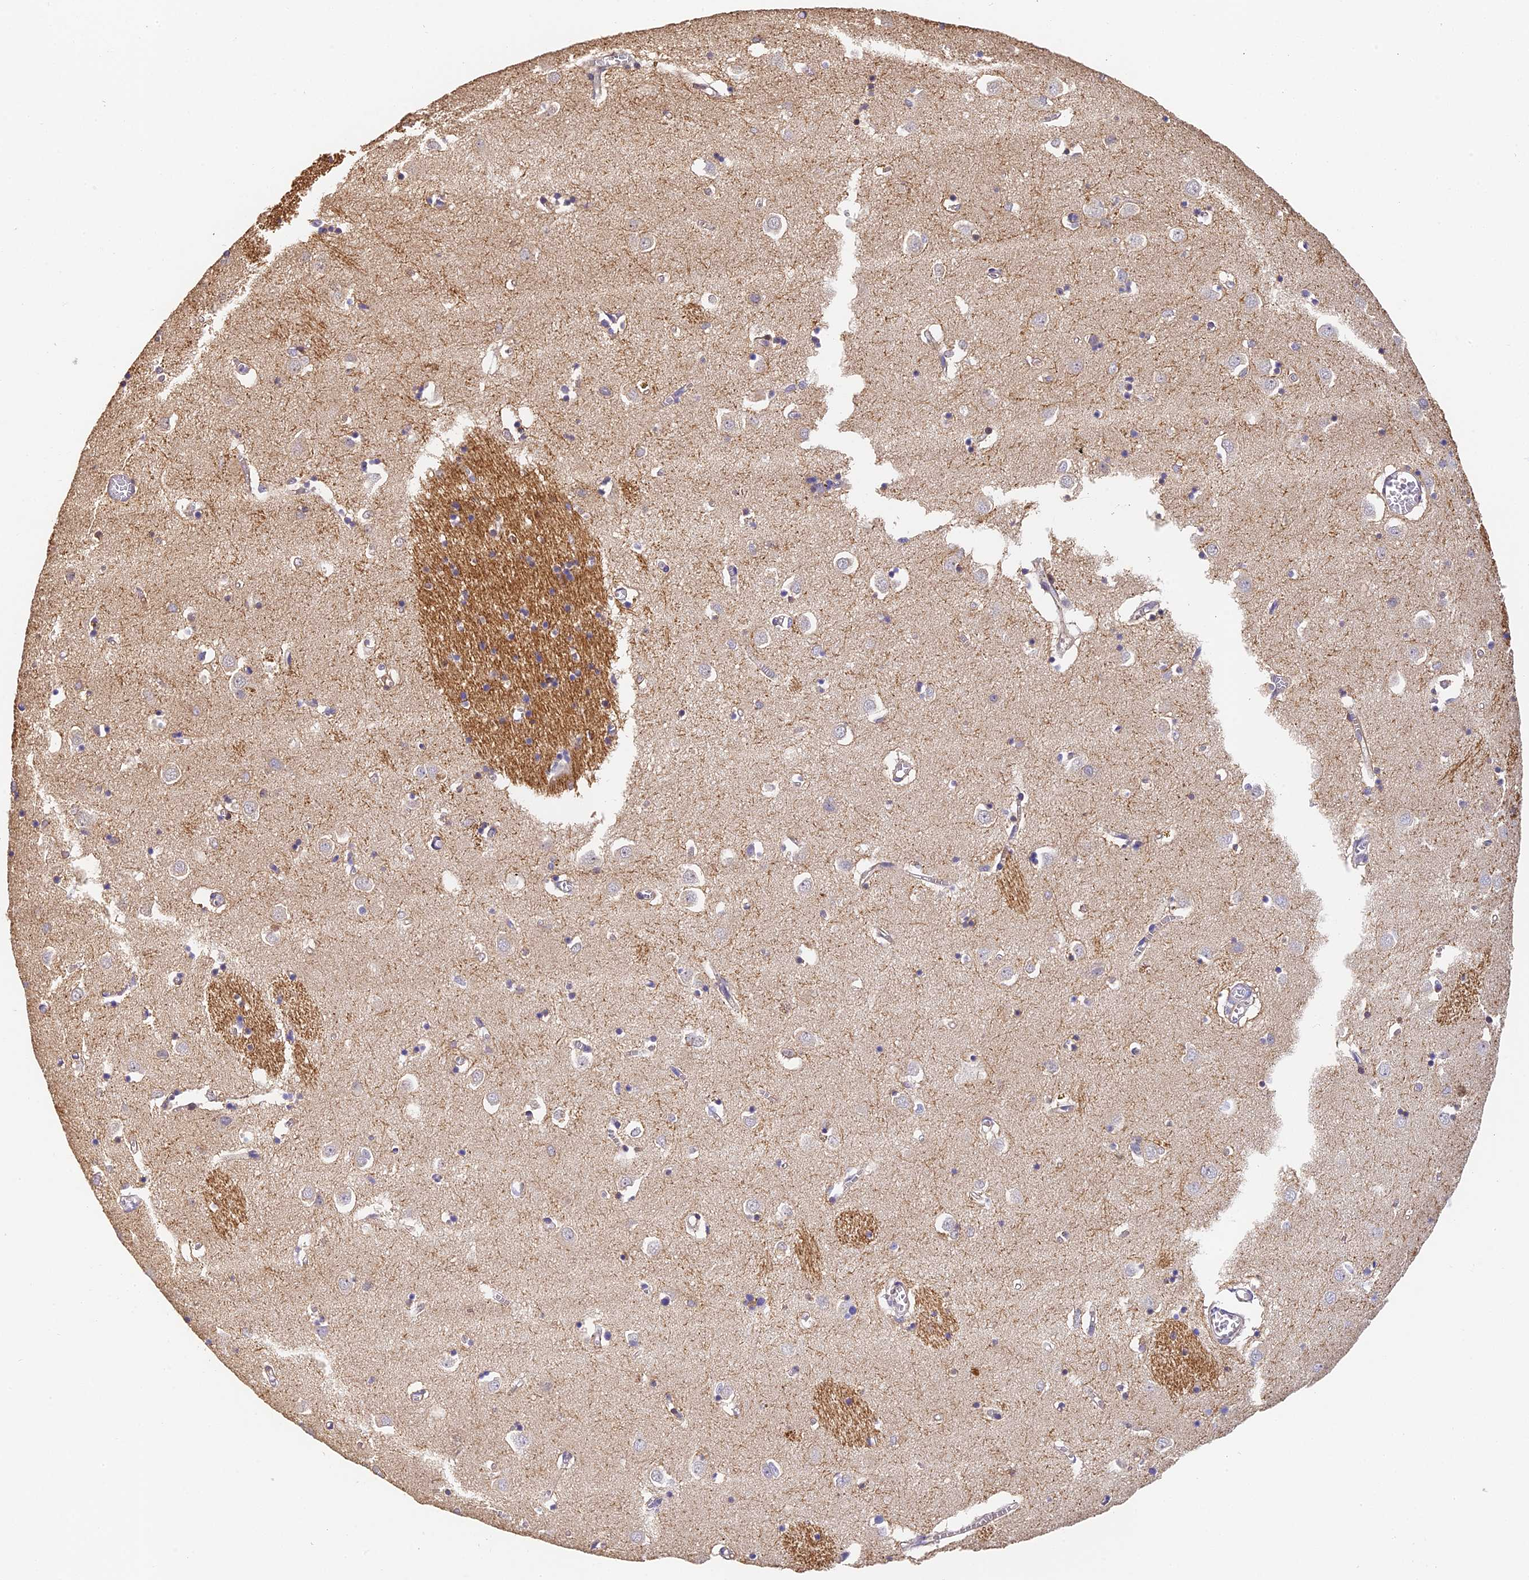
{"staining": {"intensity": "negative", "quantity": "none", "location": "none"}, "tissue": "caudate", "cell_type": "Glial cells", "image_type": "normal", "snomed": [{"axis": "morphology", "description": "Normal tissue, NOS"}, {"axis": "topography", "description": "Lateral ventricle wall"}], "caption": "DAB immunohistochemical staining of benign human caudate demonstrates no significant staining in glial cells.", "gene": "SLC11A1", "patient": {"sex": "male", "age": 70}}